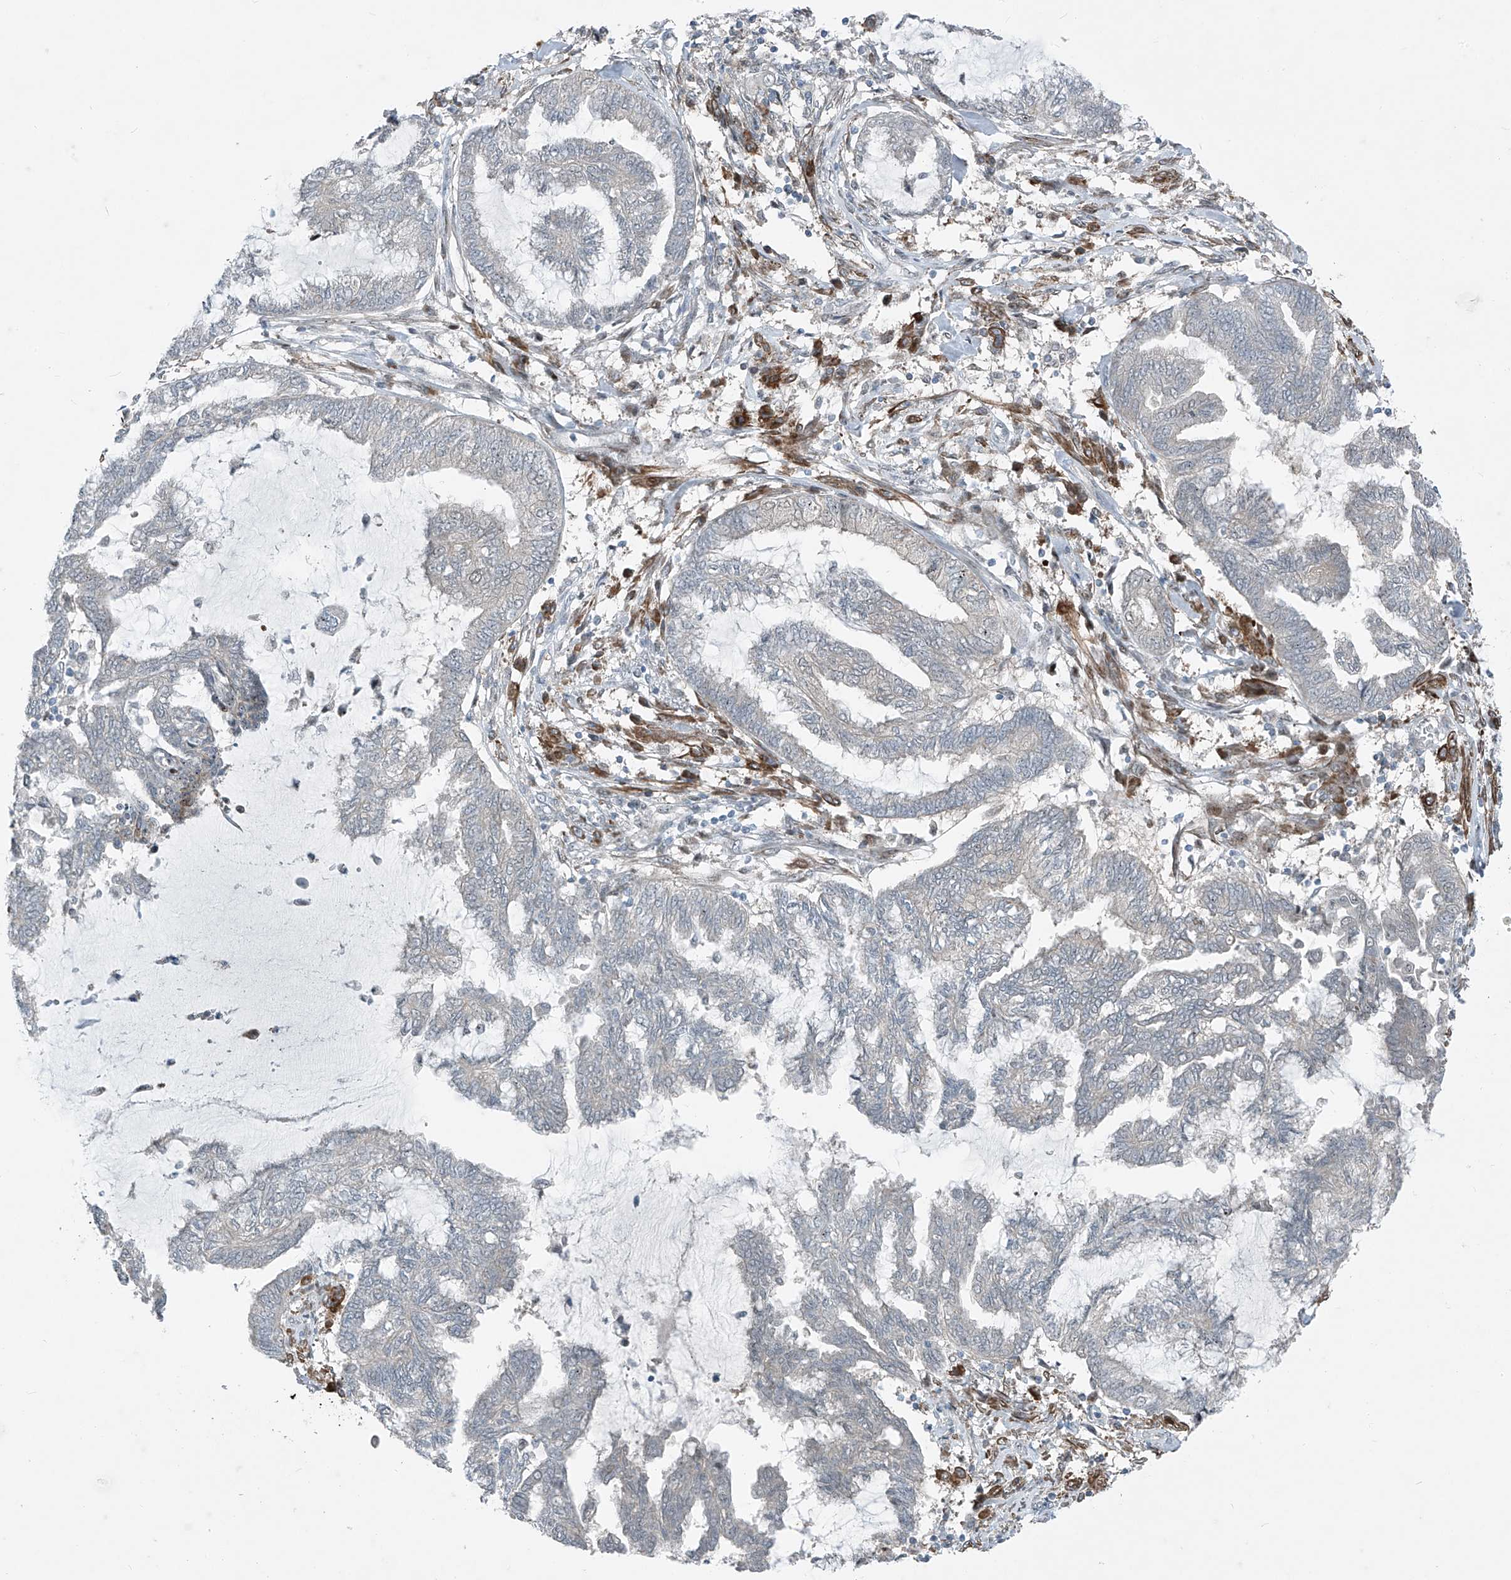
{"staining": {"intensity": "negative", "quantity": "none", "location": "none"}, "tissue": "endometrial cancer", "cell_type": "Tumor cells", "image_type": "cancer", "snomed": [{"axis": "morphology", "description": "Adenocarcinoma, NOS"}, {"axis": "topography", "description": "Endometrium"}], "caption": "Photomicrograph shows no protein positivity in tumor cells of endometrial adenocarcinoma tissue.", "gene": "PPCS", "patient": {"sex": "female", "age": 86}}